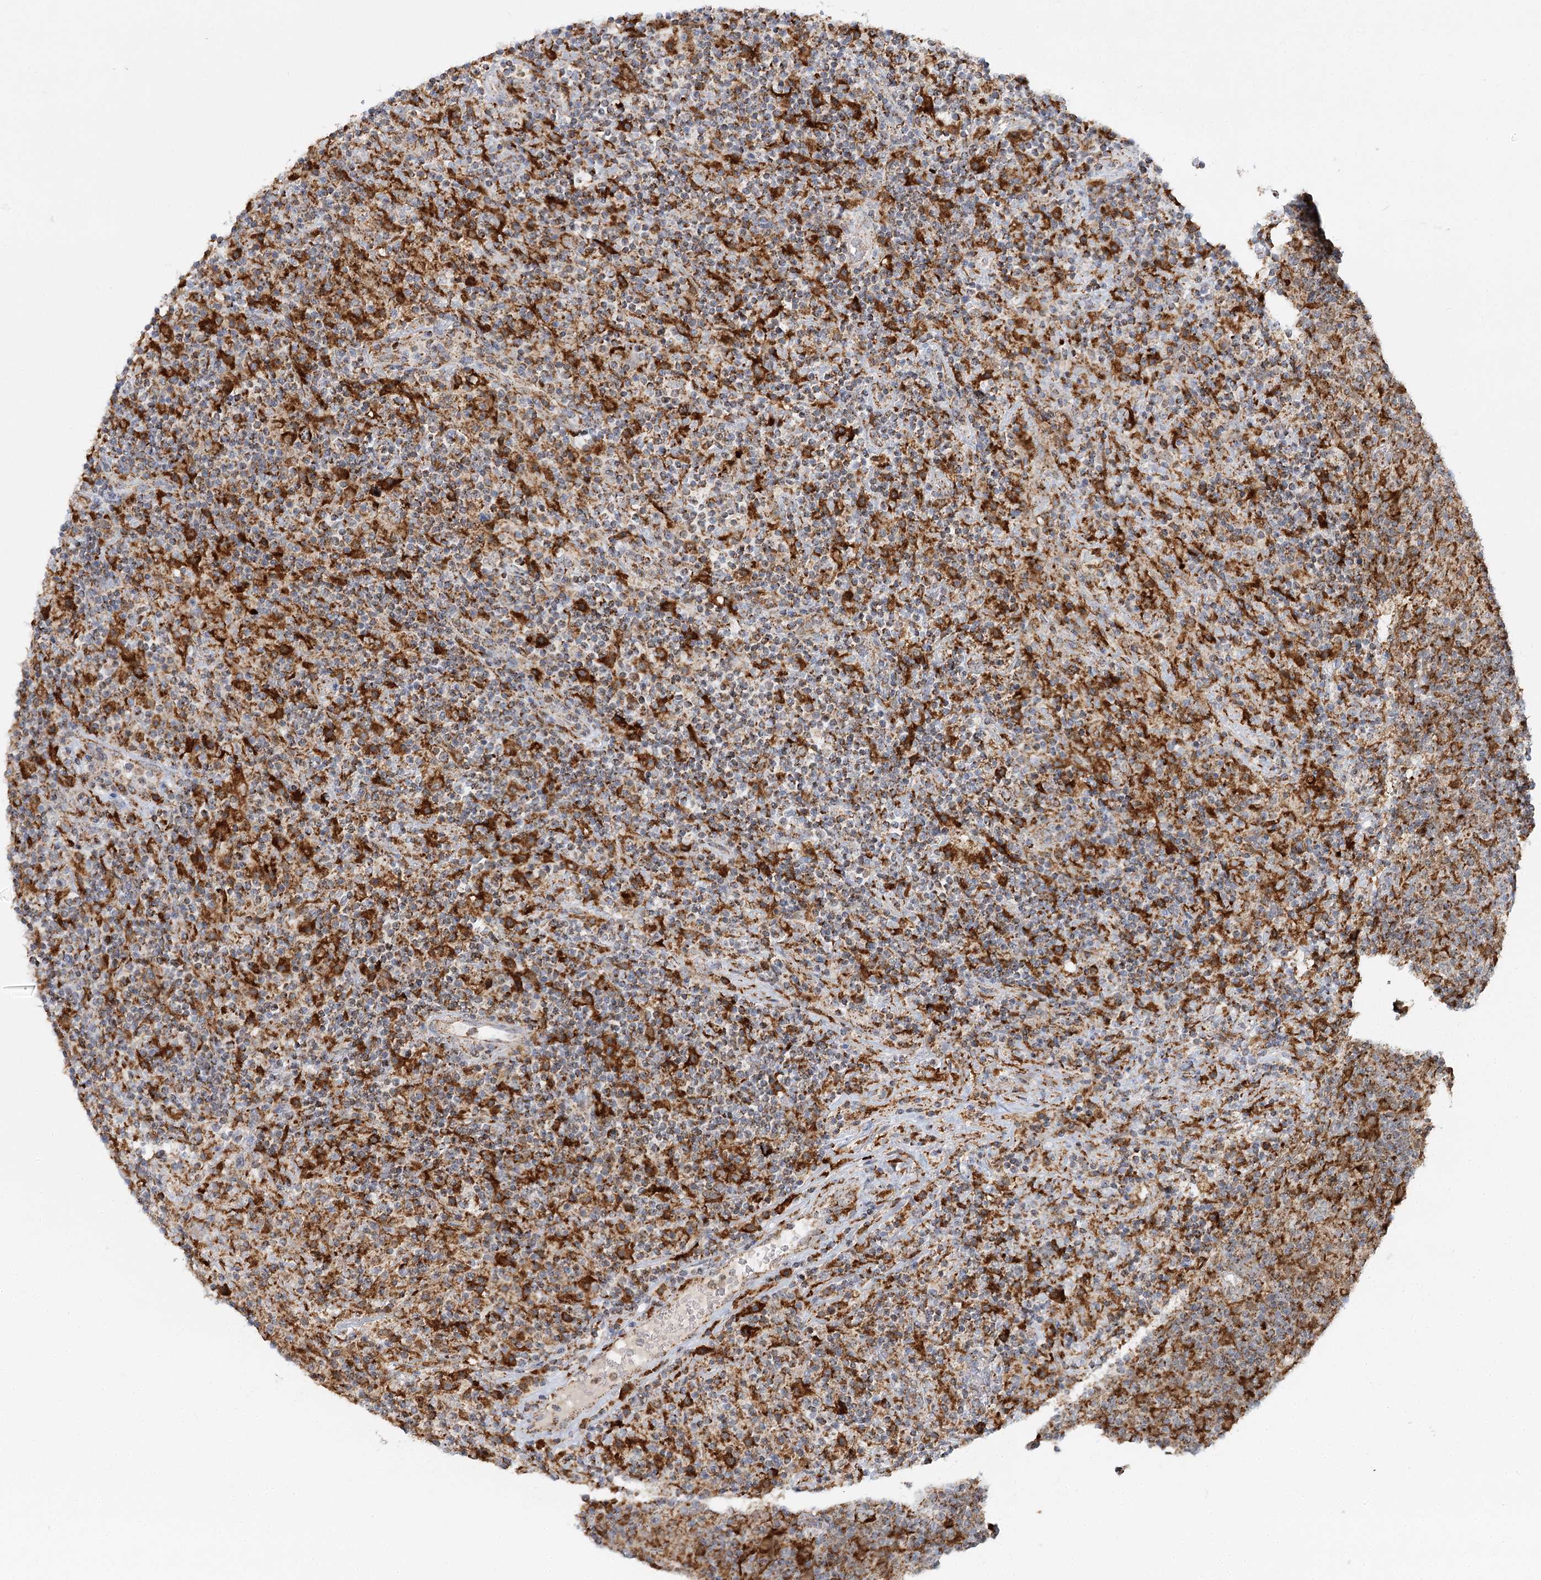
{"staining": {"intensity": "negative", "quantity": "none", "location": "none"}, "tissue": "lymphoma", "cell_type": "Tumor cells", "image_type": "cancer", "snomed": [{"axis": "morphology", "description": "Hodgkin's disease, NOS"}, {"axis": "topography", "description": "Lymph node"}], "caption": "Tumor cells show no significant expression in Hodgkin's disease.", "gene": "TAS1R1", "patient": {"sex": "male", "age": 70}}